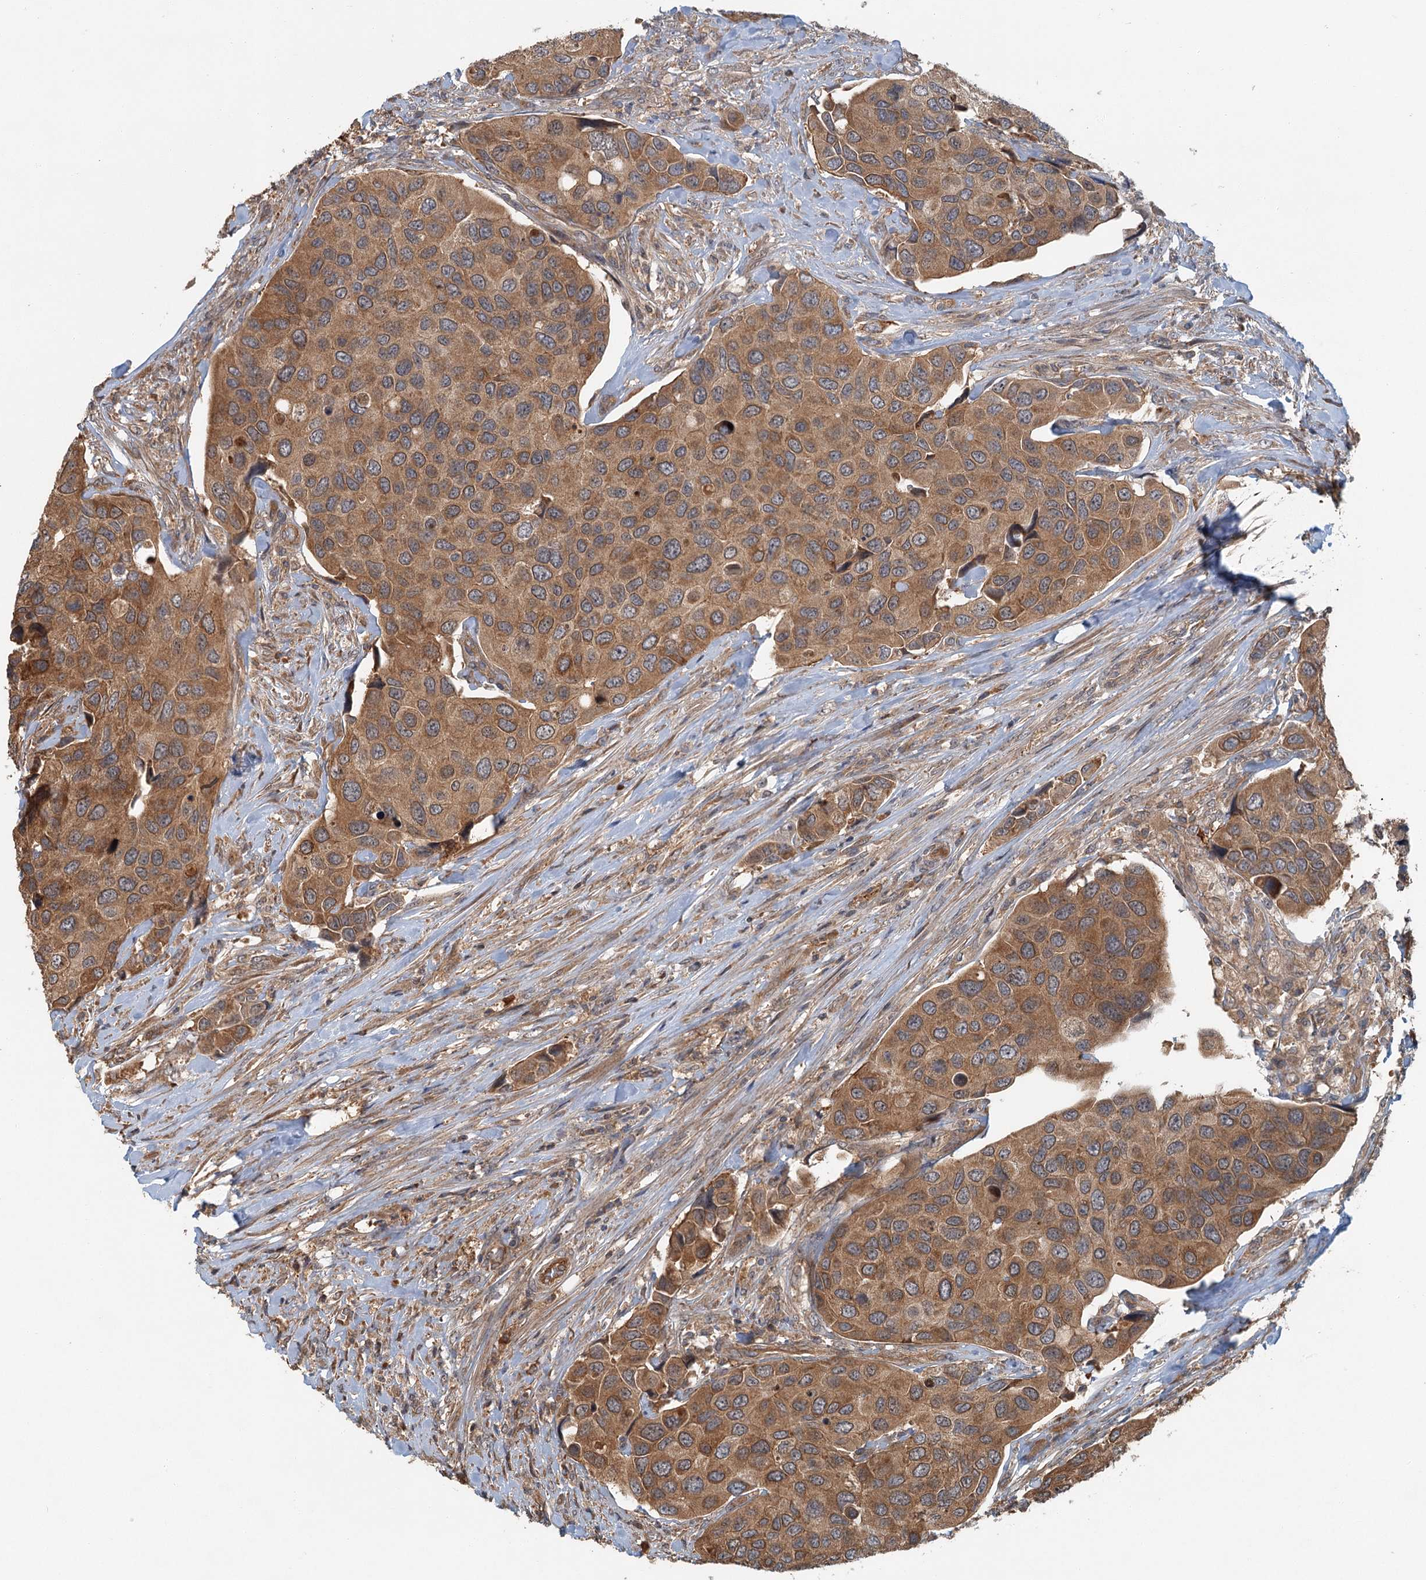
{"staining": {"intensity": "moderate", "quantity": ">75%", "location": "cytoplasmic/membranous"}, "tissue": "urothelial cancer", "cell_type": "Tumor cells", "image_type": "cancer", "snomed": [{"axis": "morphology", "description": "Urothelial carcinoma, High grade"}, {"axis": "topography", "description": "Urinary bladder"}], "caption": "High-grade urothelial carcinoma stained with DAB (3,3'-diaminobenzidine) immunohistochemistry (IHC) reveals medium levels of moderate cytoplasmic/membranous positivity in about >75% of tumor cells. The protein is shown in brown color, while the nuclei are stained blue.", "gene": "ZNF527", "patient": {"sex": "male", "age": 74}}